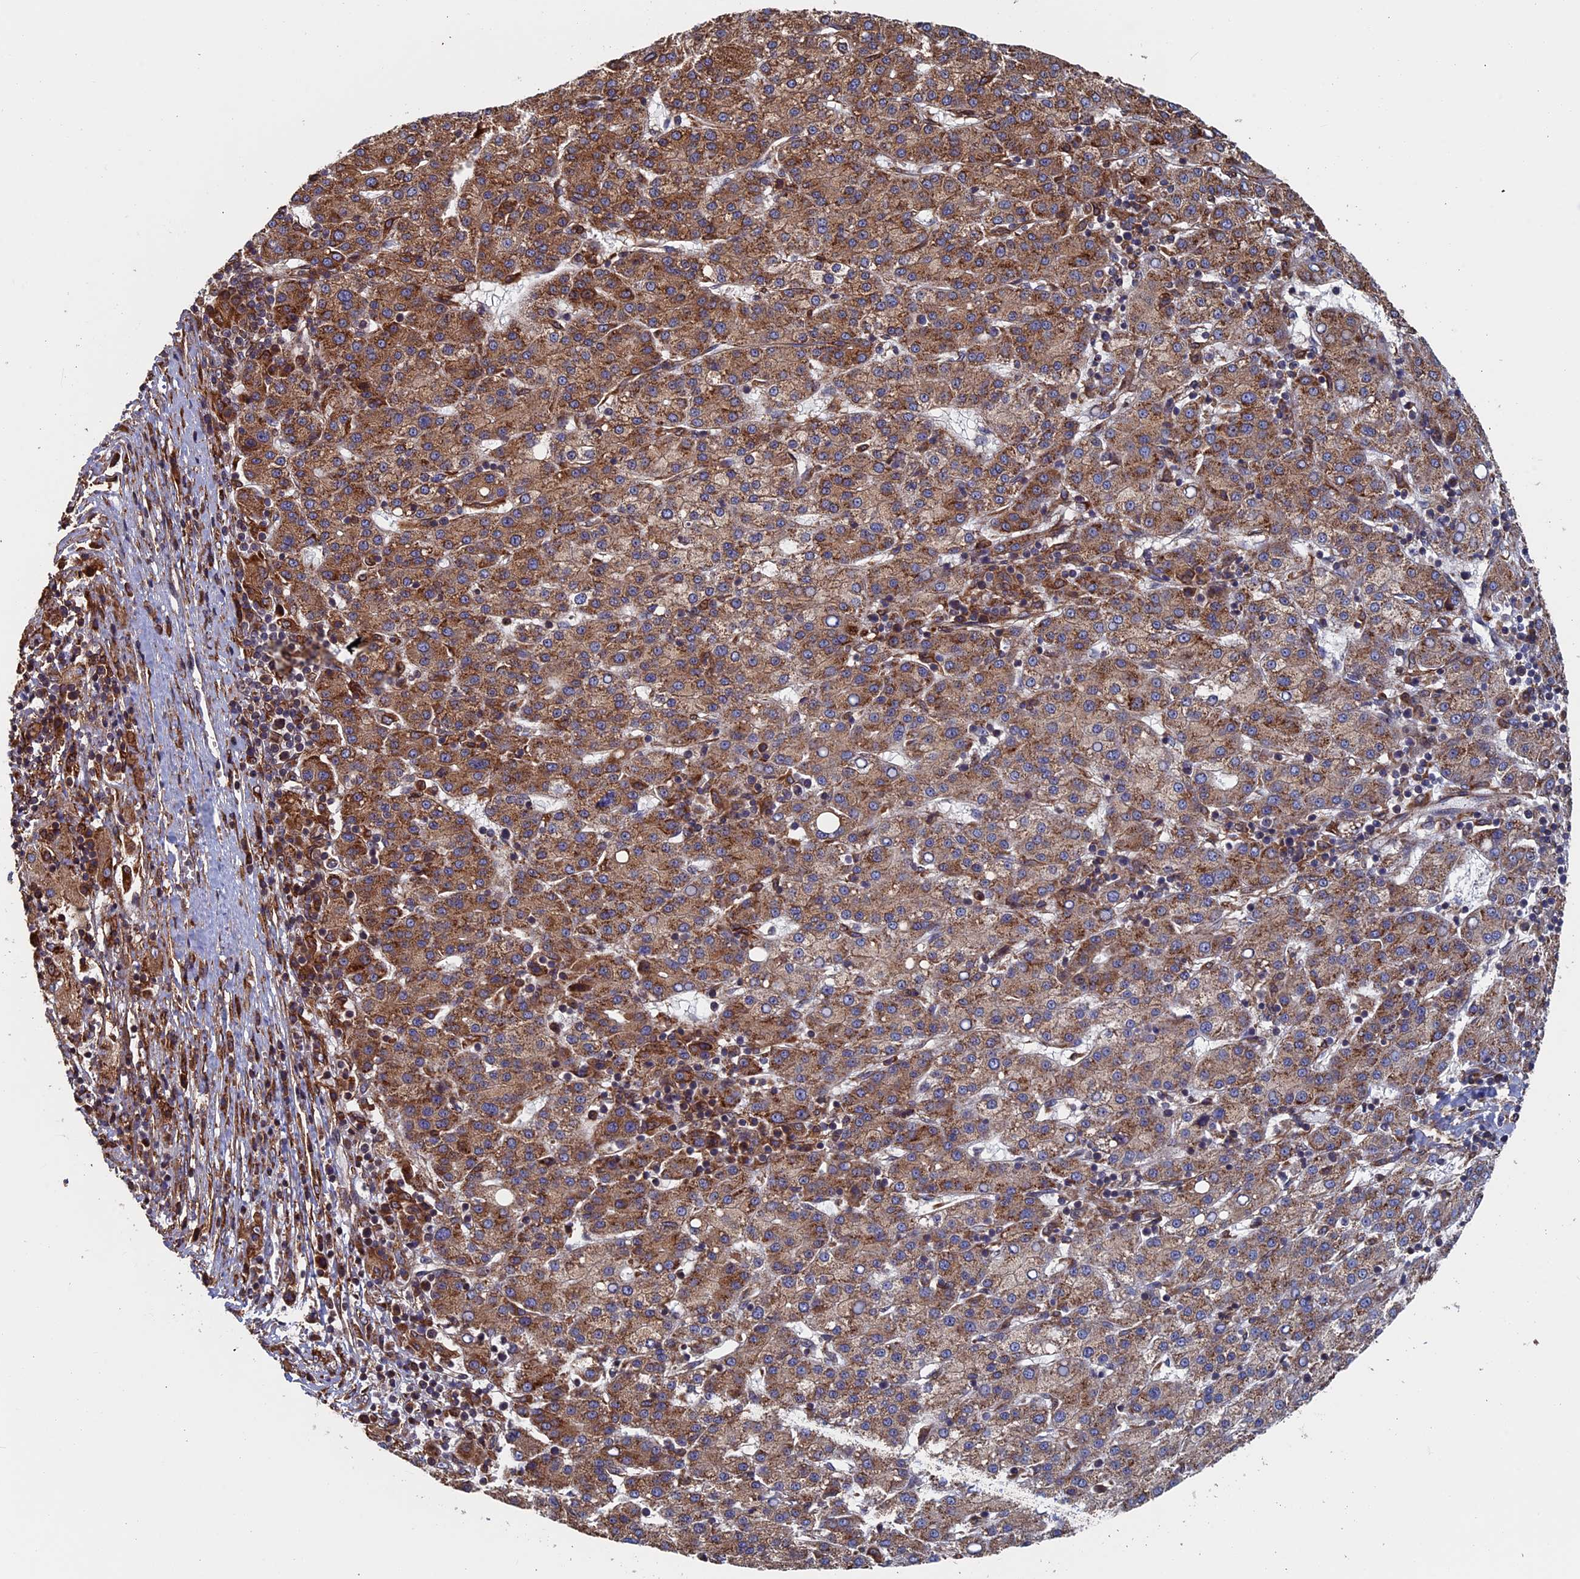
{"staining": {"intensity": "moderate", "quantity": ">75%", "location": "cytoplasmic/membranous"}, "tissue": "liver cancer", "cell_type": "Tumor cells", "image_type": "cancer", "snomed": [{"axis": "morphology", "description": "Carcinoma, Hepatocellular, NOS"}, {"axis": "topography", "description": "Liver"}], "caption": "The immunohistochemical stain highlights moderate cytoplasmic/membranous staining in tumor cells of hepatocellular carcinoma (liver) tissue.", "gene": "RPUSD1", "patient": {"sex": "female", "age": 58}}